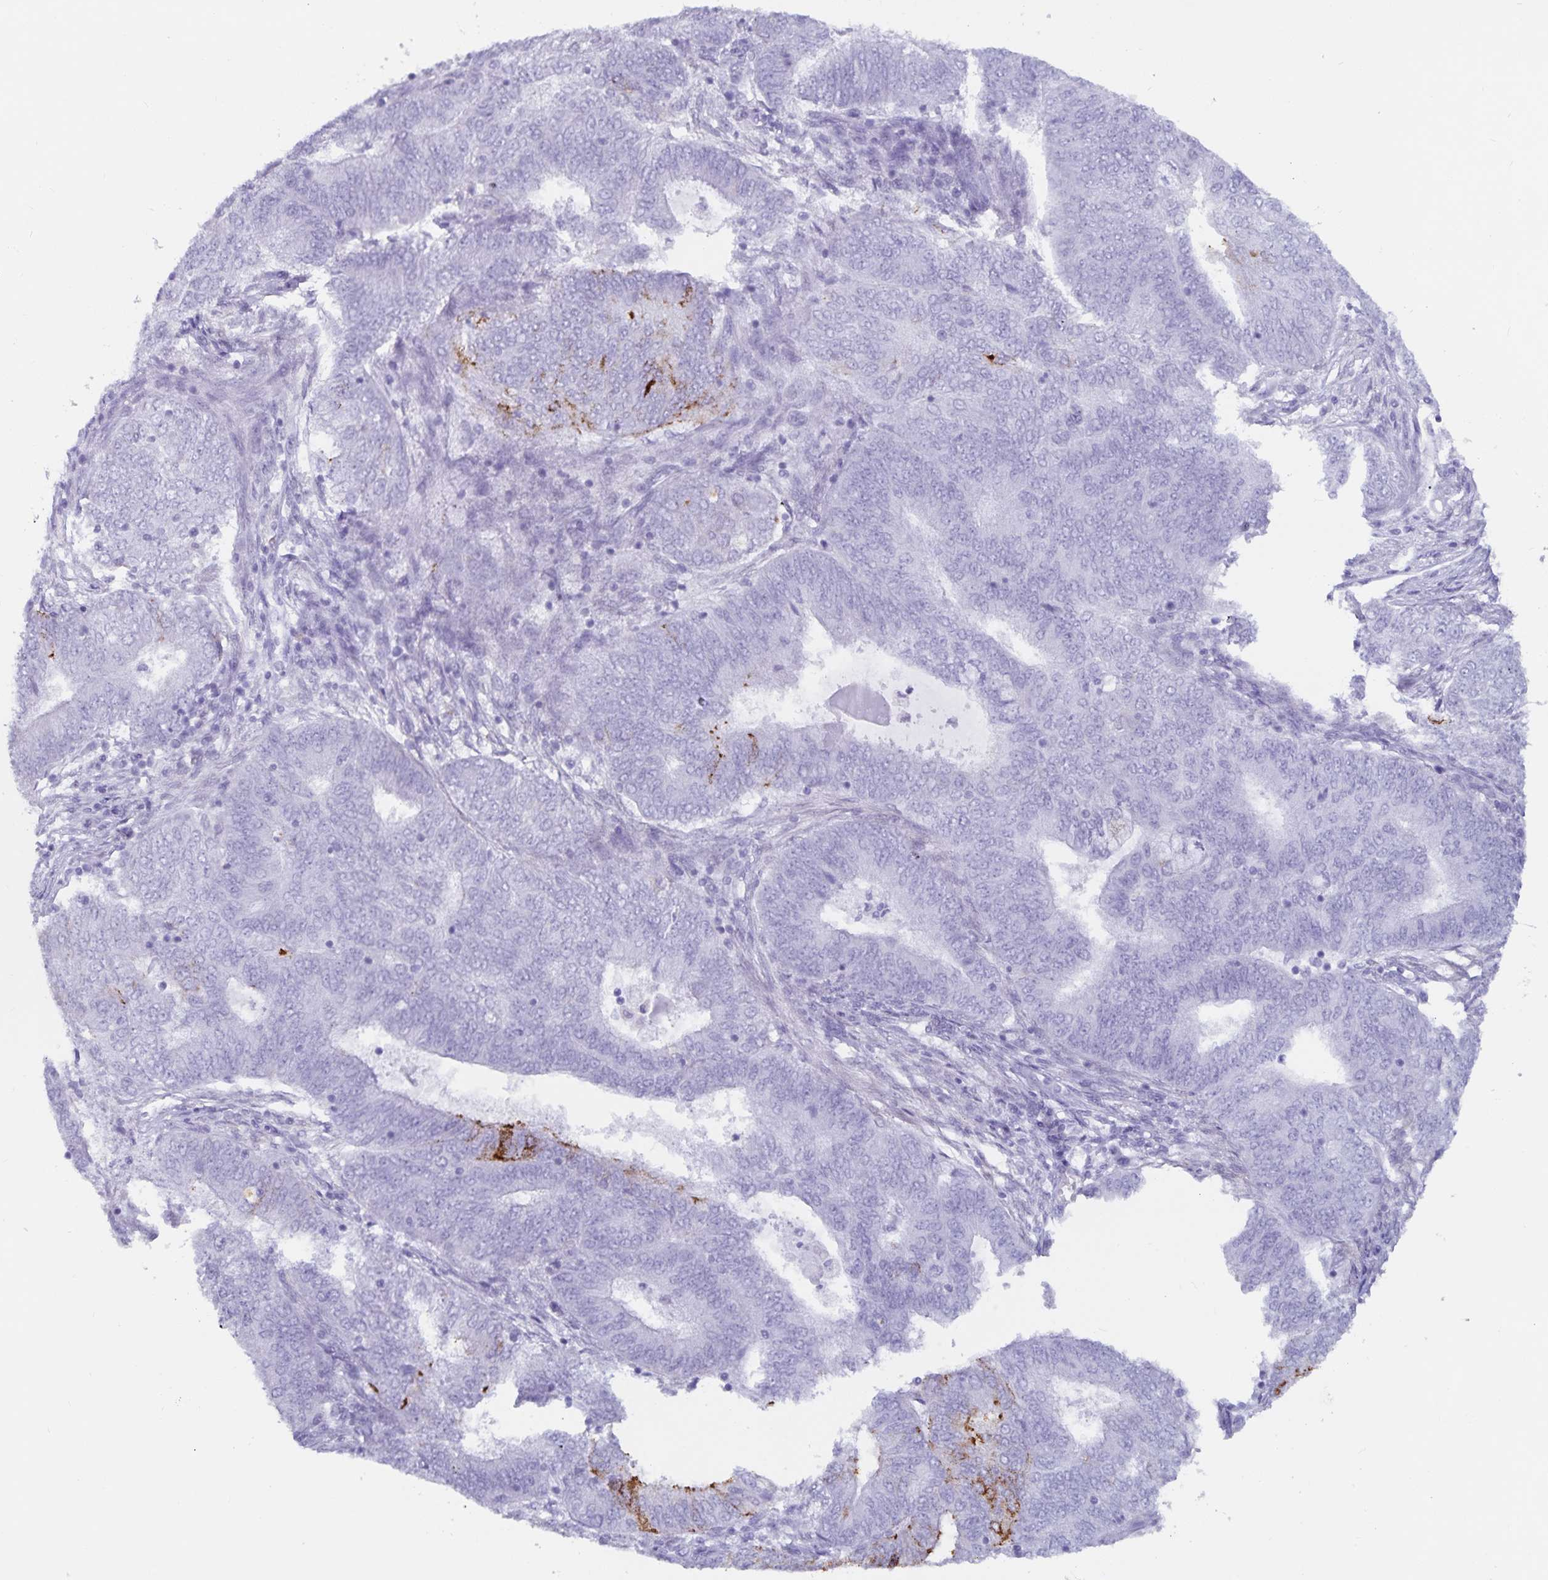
{"staining": {"intensity": "moderate", "quantity": "<25%", "location": "cytoplasmic/membranous"}, "tissue": "endometrial cancer", "cell_type": "Tumor cells", "image_type": "cancer", "snomed": [{"axis": "morphology", "description": "Adenocarcinoma, NOS"}, {"axis": "topography", "description": "Endometrium"}], "caption": "Immunohistochemistry staining of adenocarcinoma (endometrial), which exhibits low levels of moderate cytoplasmic/membranous staining in about <25% of tumor cells indicating moderate cytoplasmic/membranous protein positivity. The staining was performed using DAB (brown) for protein detection and nuclei were counterstained in hematoxylin (blue).", "gene": "GPR137", "patient": {"sex": "female", "age": 62}}